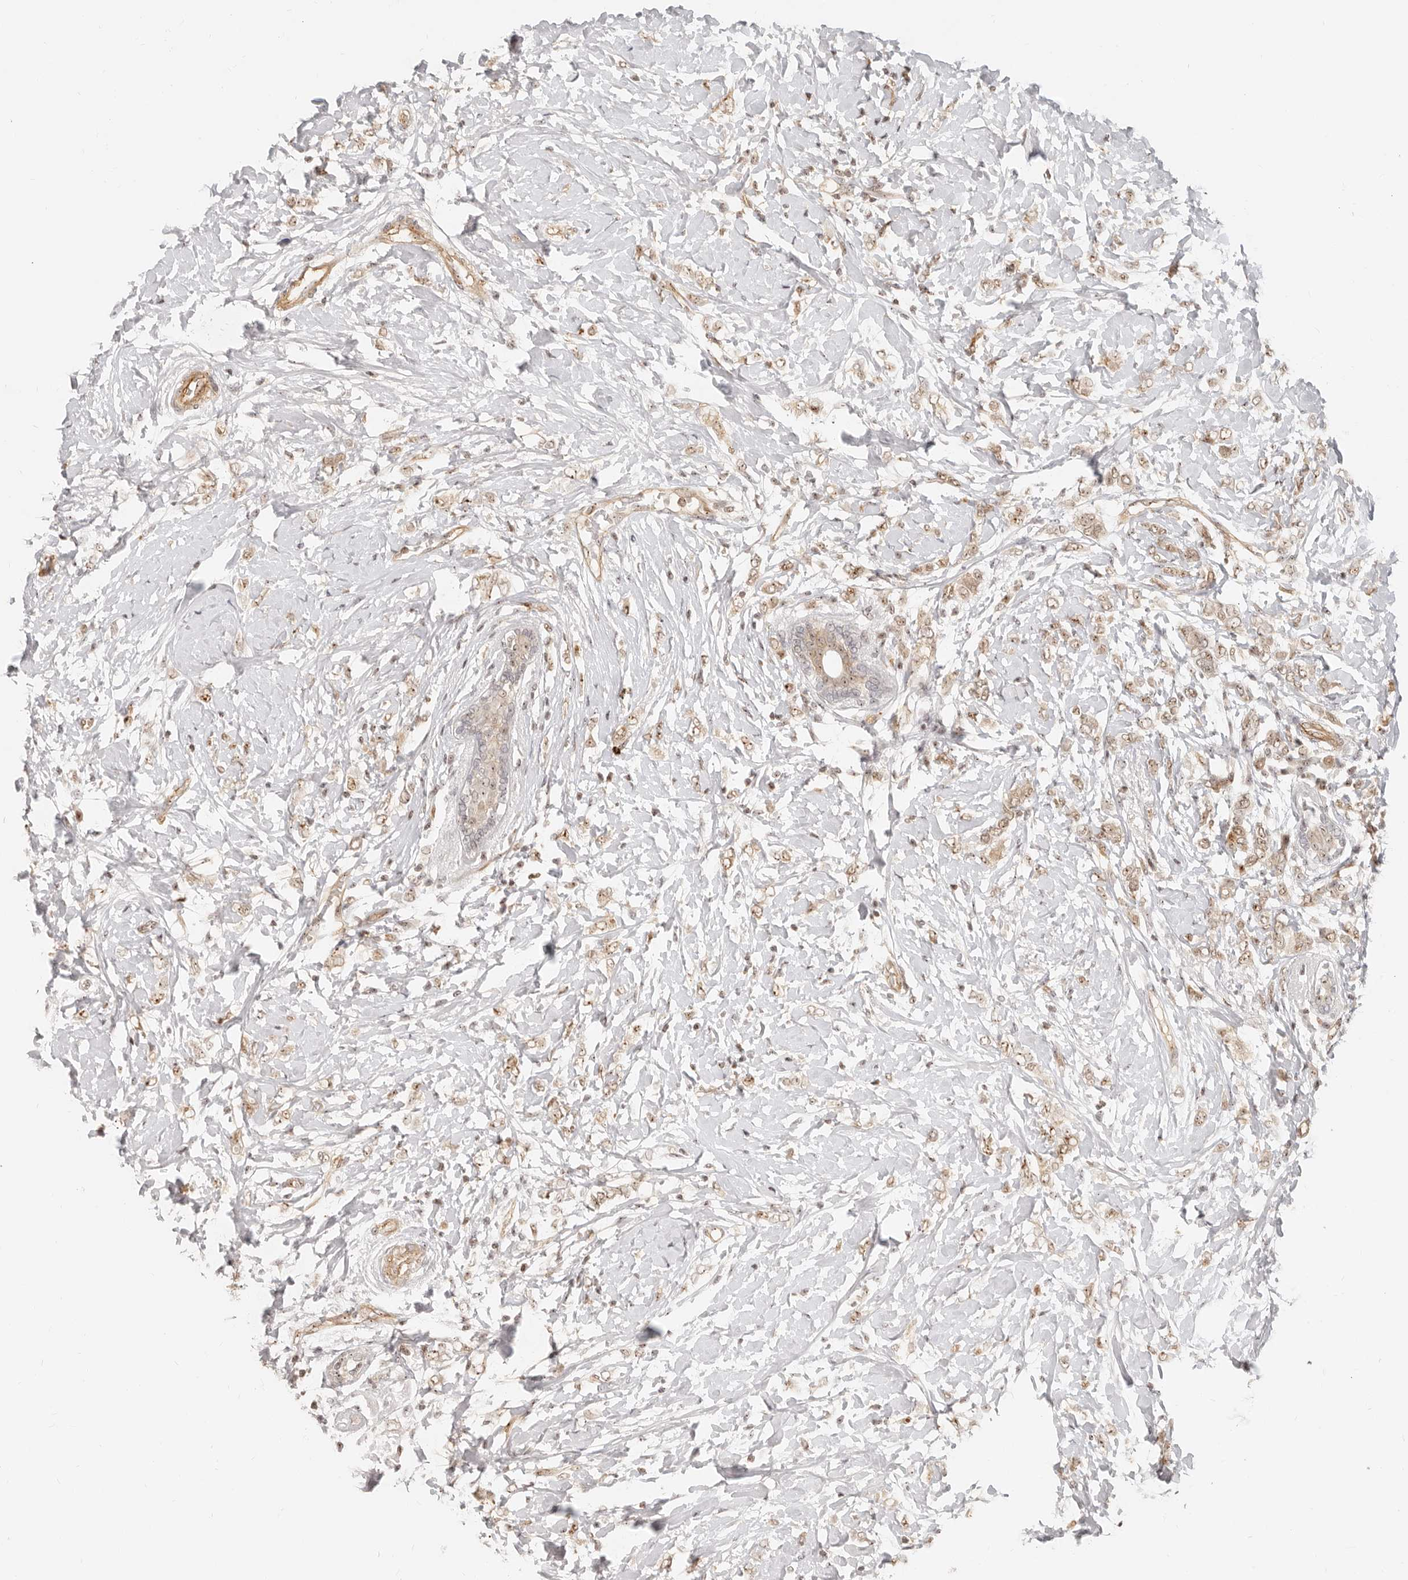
{"staining": {"intensity": "weak", "quantity": ">75%", "location": "nuclear"}, "tissue": "breast cancer", "cell_type": "Tumor cells", "image_type": "cancer", "snomed": [{"axis": "morphology", "description": "Normal tissue, NOS"}, {"axis": "morphology", "description": "Lobular carcinoma"}, {"axis": "topography", "description": "Breast"}], "caption": "Breast cancer tissue demonstrates weak nuclear expression in about >75% of tumor cells (Stains: DAB (3,3'-diaminobenzidine) in brown, nuclei in blue, Microscopy: brightfield microscopy at high magnification).", "gene": "BAP1", "patient": {"sex": "female", "age": 47}}